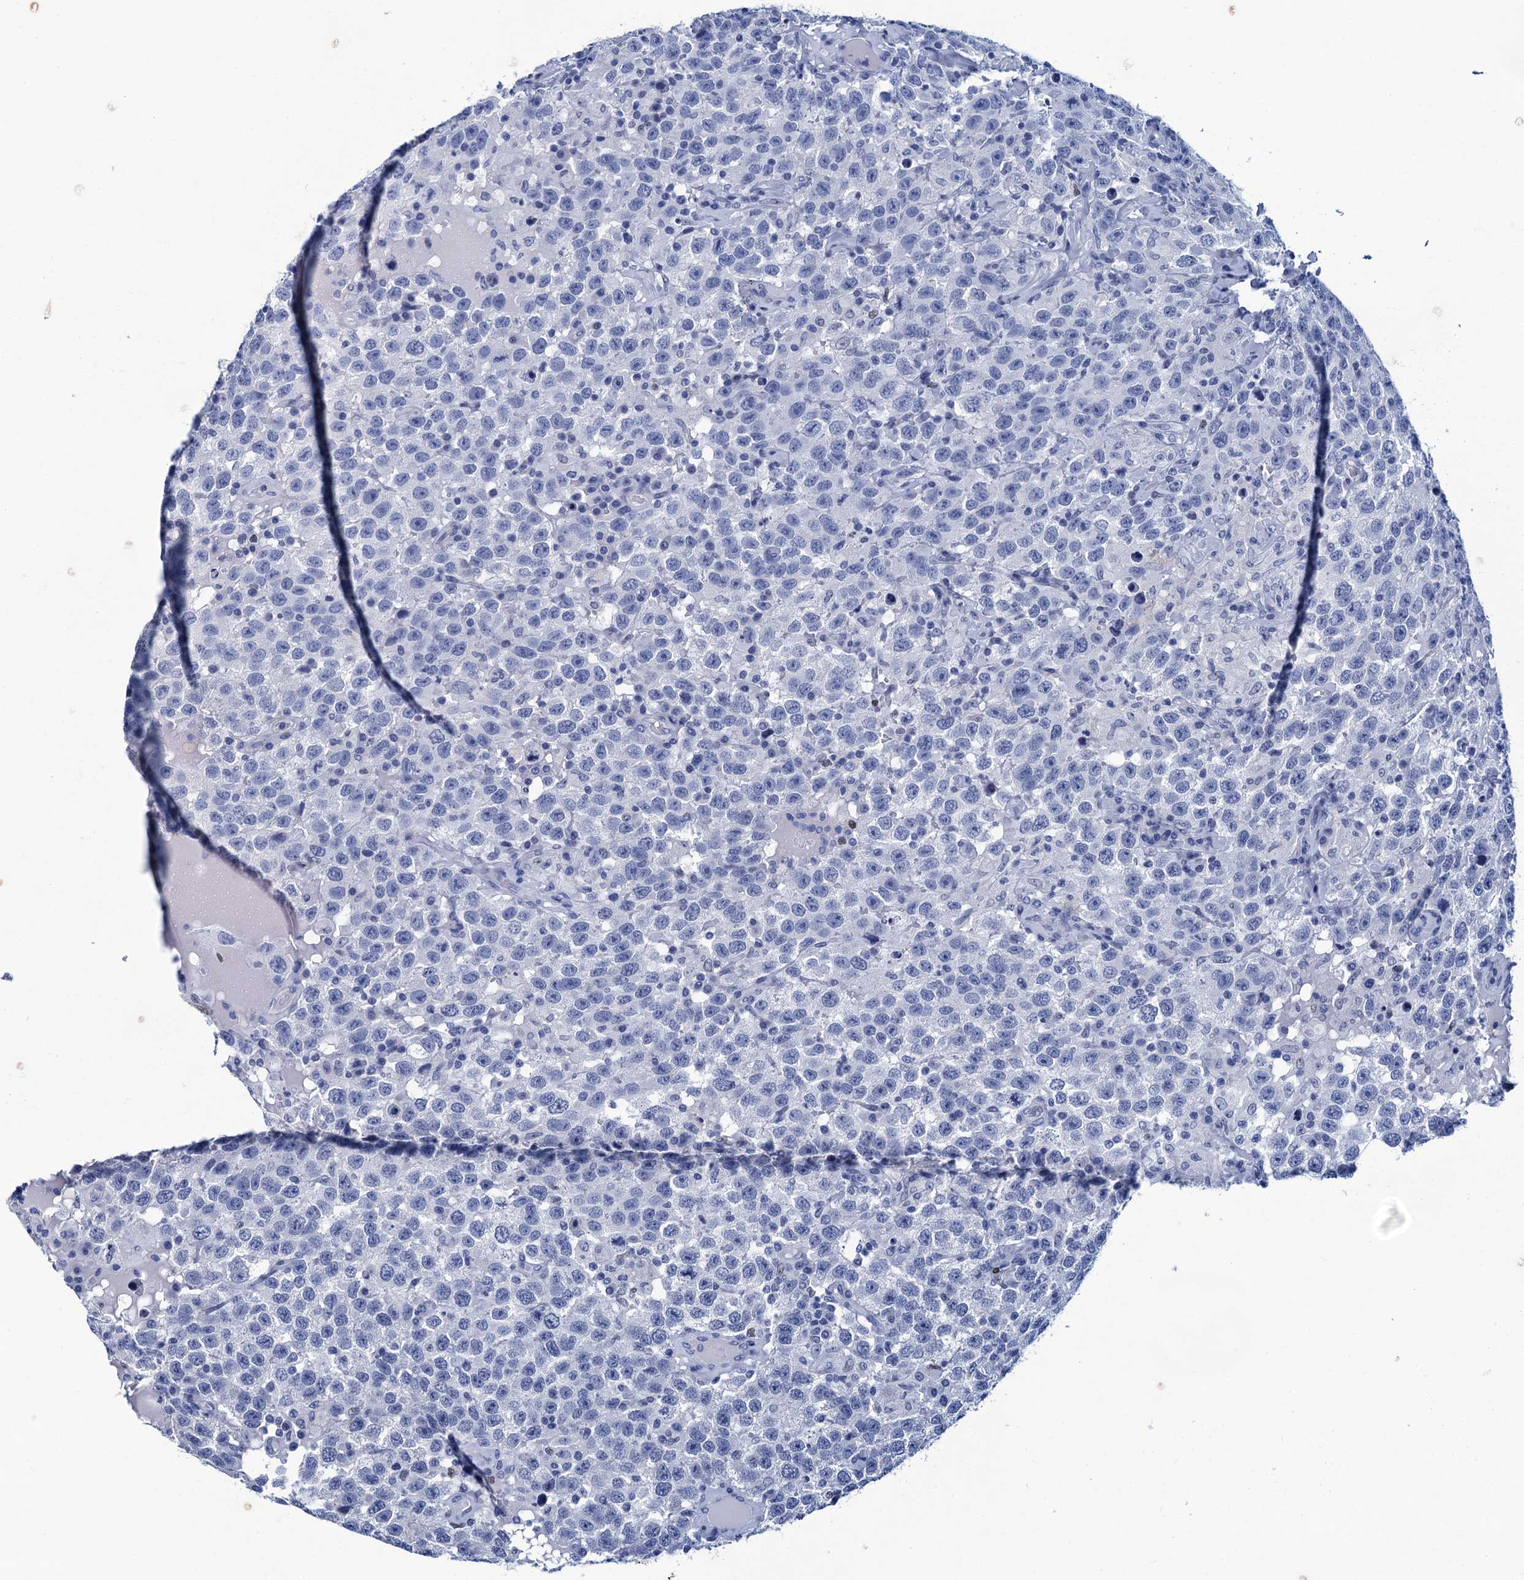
{"staining": {"intensity": "negative", "quantity": "none", "location": "none"}, "tissue": "testis cancer", "cell_type": "Tumor cells", "image_type": "cancer", "snomed": [{"axis": "morphology", "description": "Seminoma, NOS"}, {"axis": "topography", "description": "Testis"}], "caption": "Testis cancer stained for a protein using immunohistochemistry shows no staining tumor cells.", "gene": "RHCG", "patient": {"sex": "male", "age": 41}}